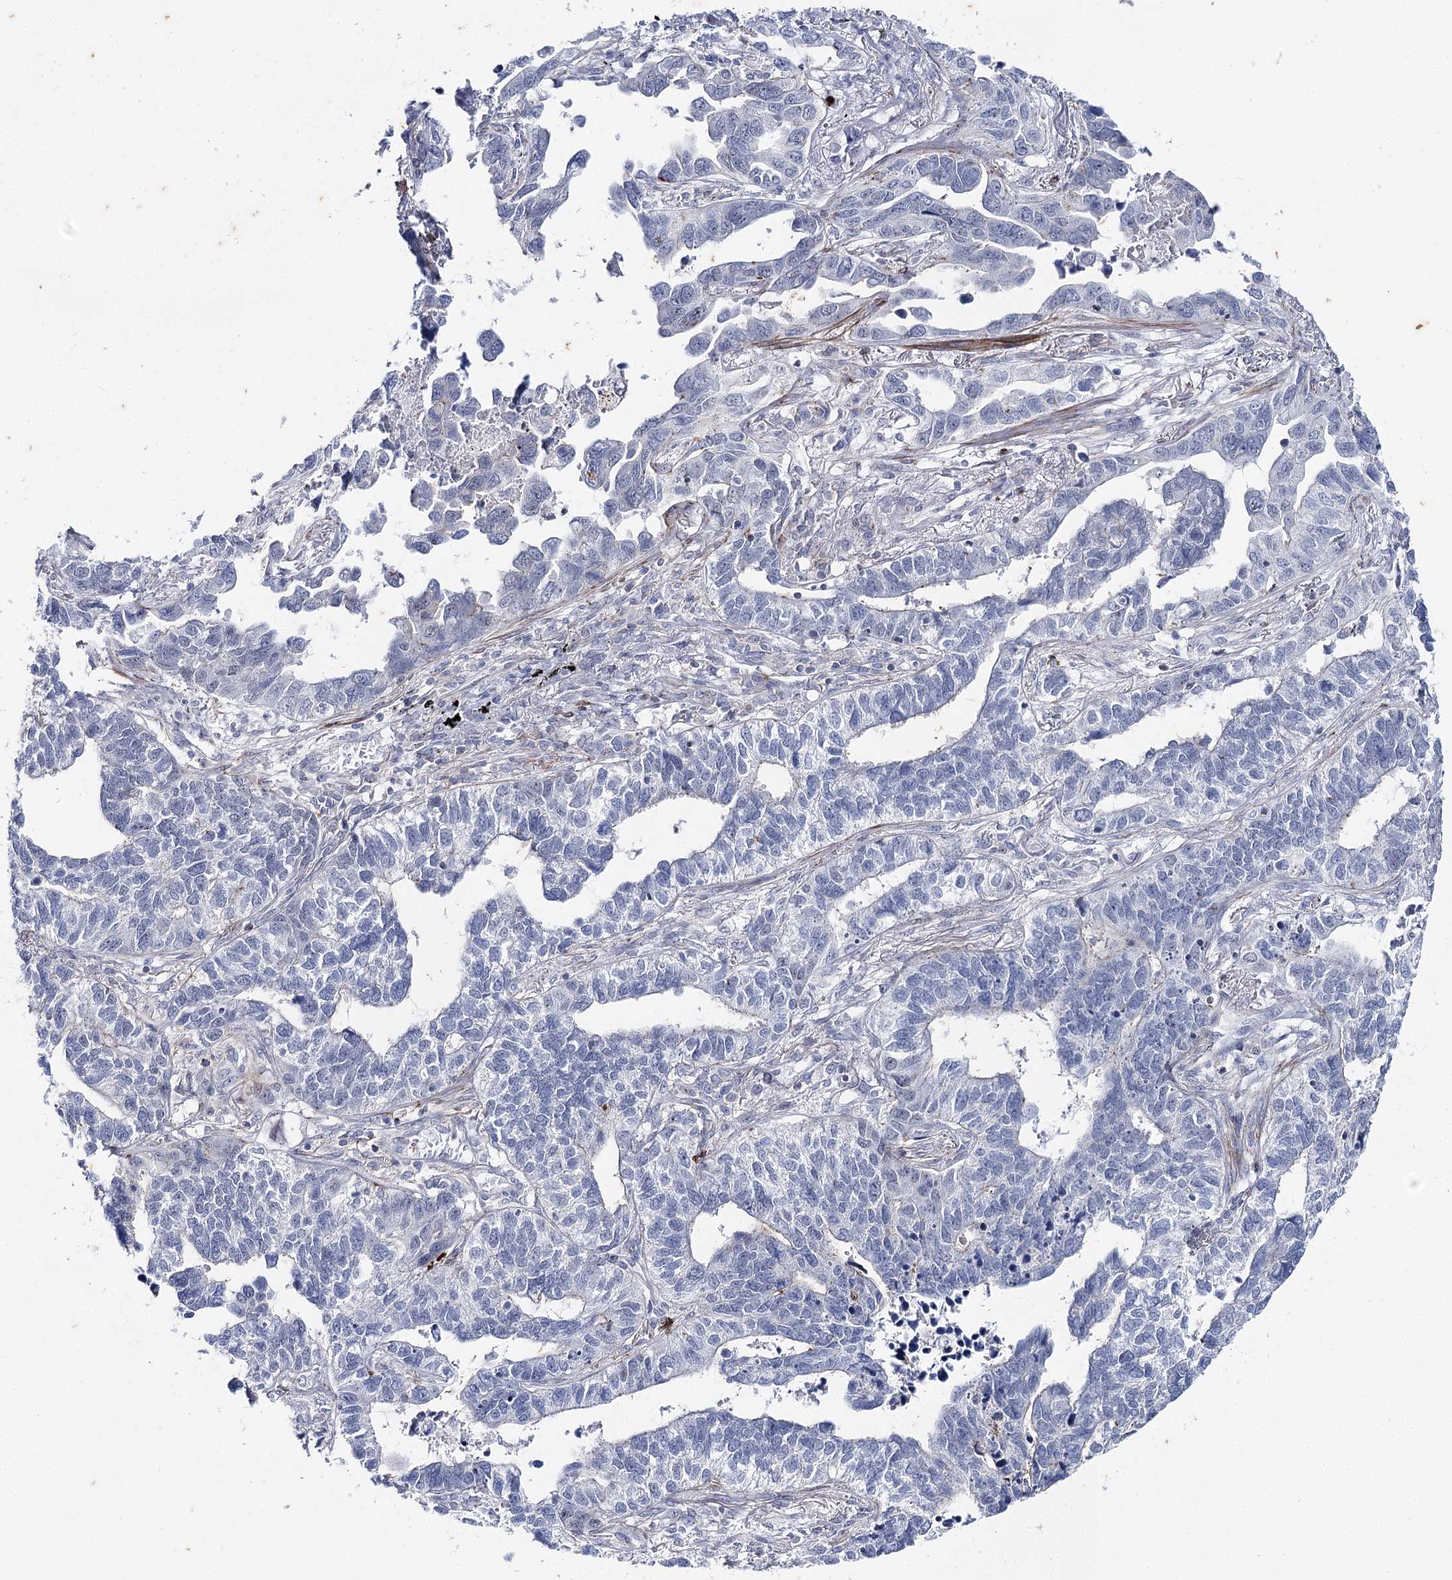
{"staining": {"intensity": "negative", "quantity": "none", "location": "none"}, "tissue": "lung cancer", "cell_type": "Tumor cells", "image_type": "cancer", "snomed": [{"axis": "morphology", "description": "Adenocarcinoma, NOS"}, {"axis": "topography", "description": "Lung"}], "caption": "A photomicrograph of lung adenocarcinoma stained for a protein shows no brown staining in tumor cells.", "gene": "AGXT2", "patient": {"sex": "male", "age": 67}}